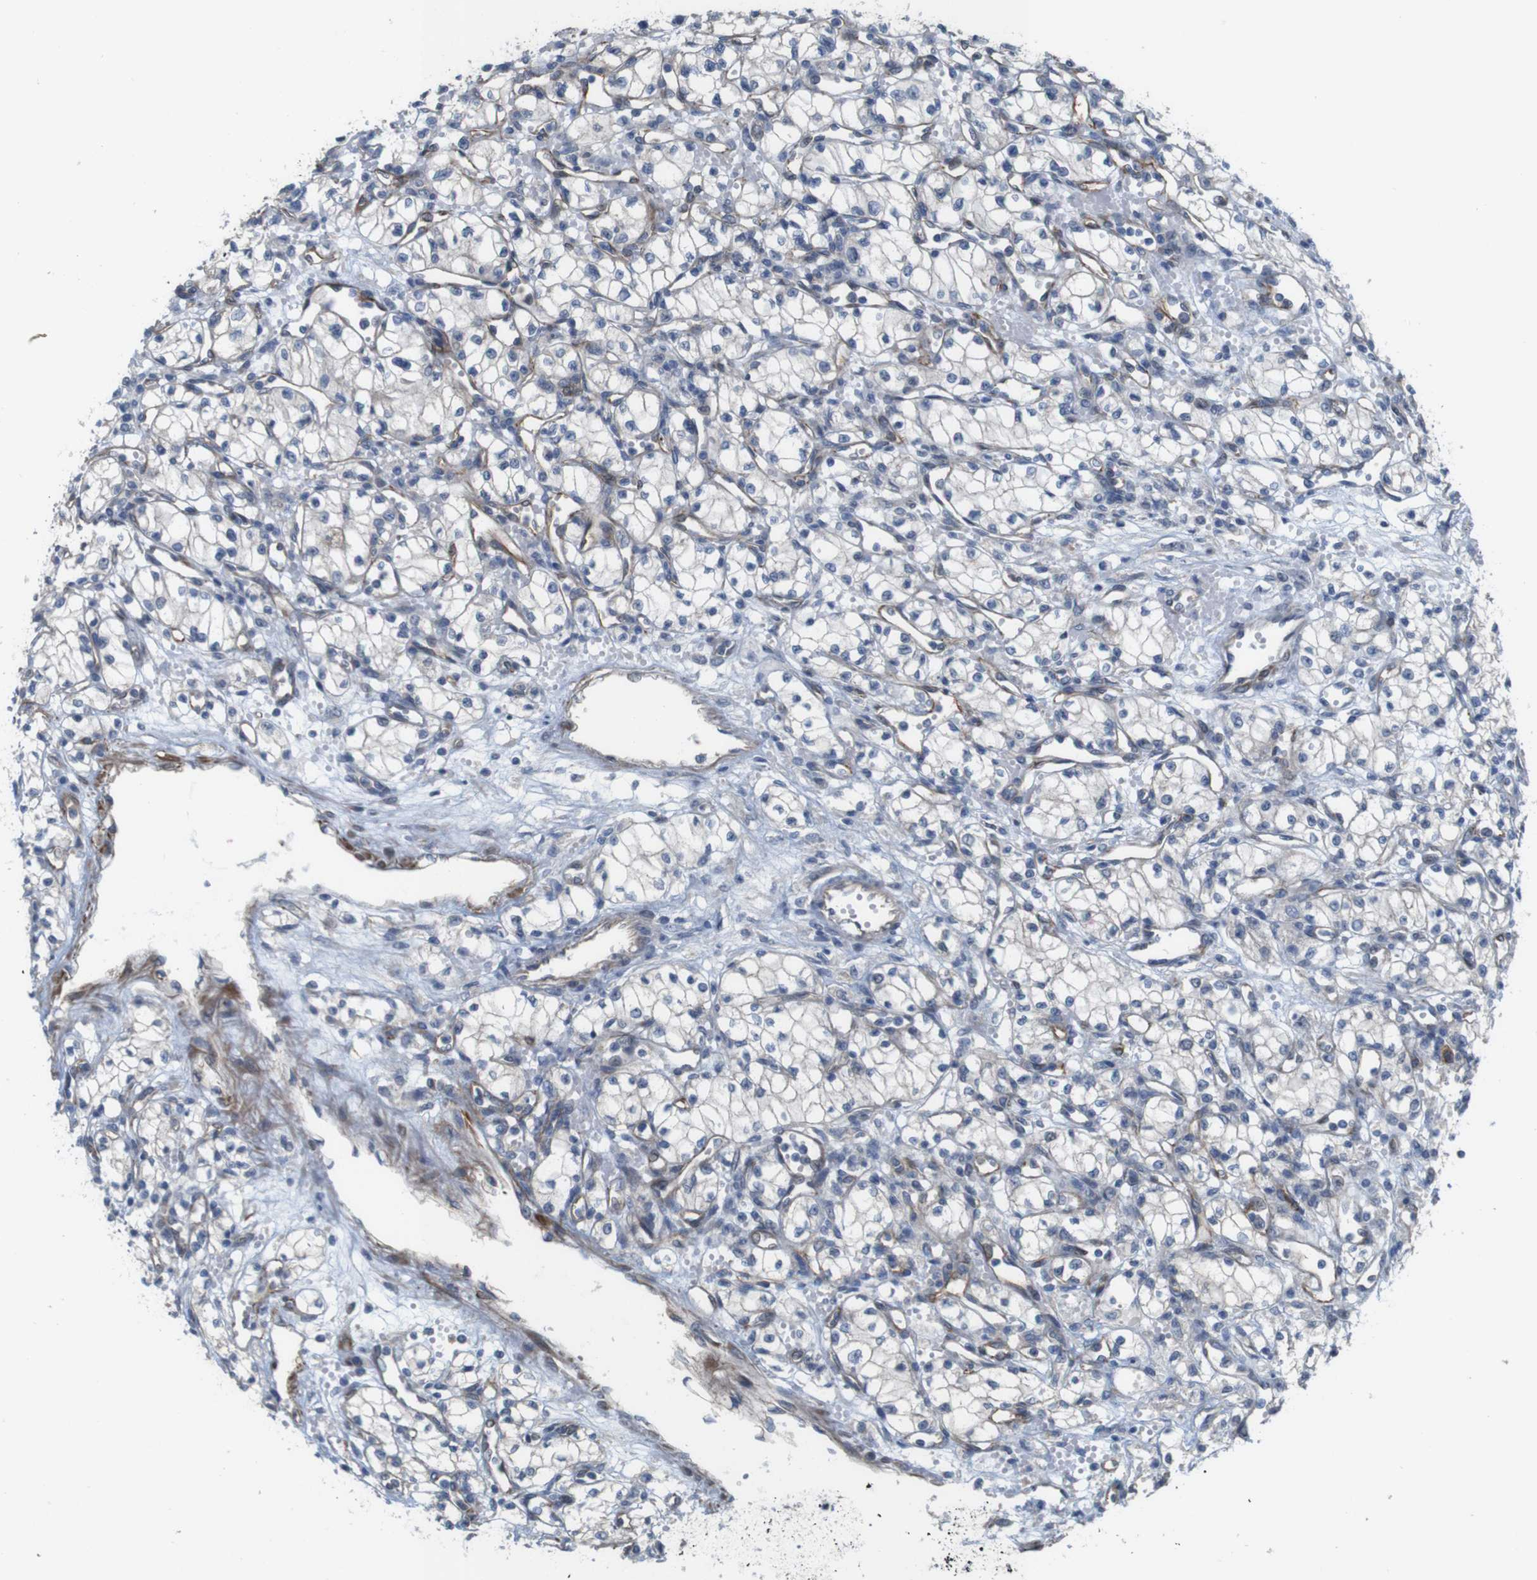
{"staining": {"intensity": "negative", "quantity": "none", "location": "none"}, "tissue": "renal cancer", "cell_type": "Tumor cells", "image_type": "cancer", "snomed": [{"axis": "morphology", "description": "Normal tissue, NOS"}, {"axis": "morphology", "description": "Adenocarcinoma, NOS"}, {"axis": "topography", "description": "Kidney"}], "caption": "DAB (3,3'-diaminobenzidine) immunohistochemical staining of human renal adenocarcinoma displays no significant expression in tumor cells.", "gene": "JPH1", "patient": {"sex": "male", "age": 59}}